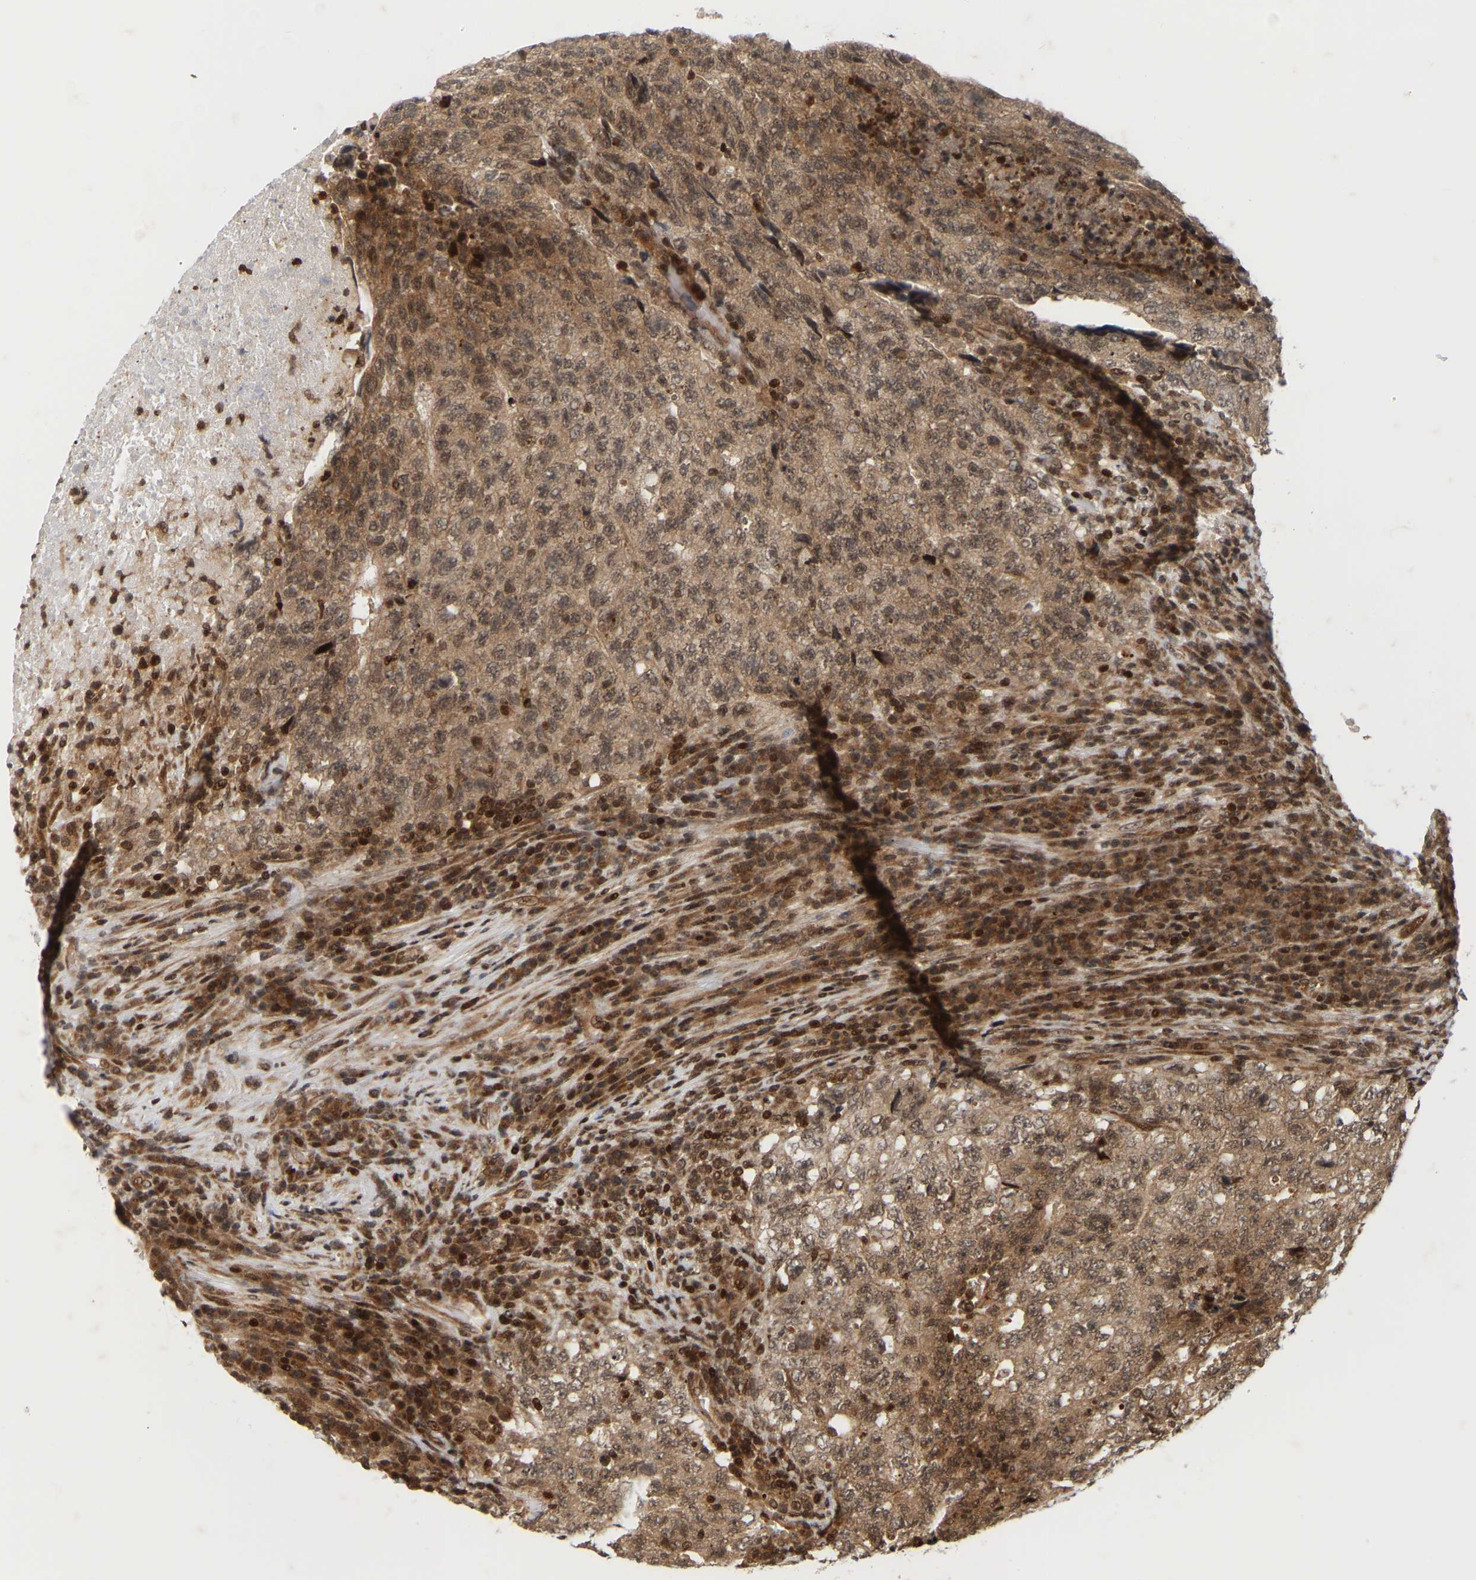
{"staining": {"intensity": "moderate", "quantity": ">75%", "location": "cytoplasmic/membranous,nuclear"}, "tissue": "testis cancer", "cell_type": "Tumor cells", "image_type": "cancer", "snomed": [{"axis": "morphology", "description": "Necrosis, NOS"}, {"axis": "morphology", "description": "Carcinoma, Embryonal, NOS"}, {"axis": "topography", "description": "Testis"}], "caption": "About >75% of tumor cells in human testis cancer reveal moderate cytoplasmic/membranous and nuclear protein staining as visualized by brown immunohistochemical staining.", "gene": "NFE2L2", "patient": {"sex": "male", "age": 19}}